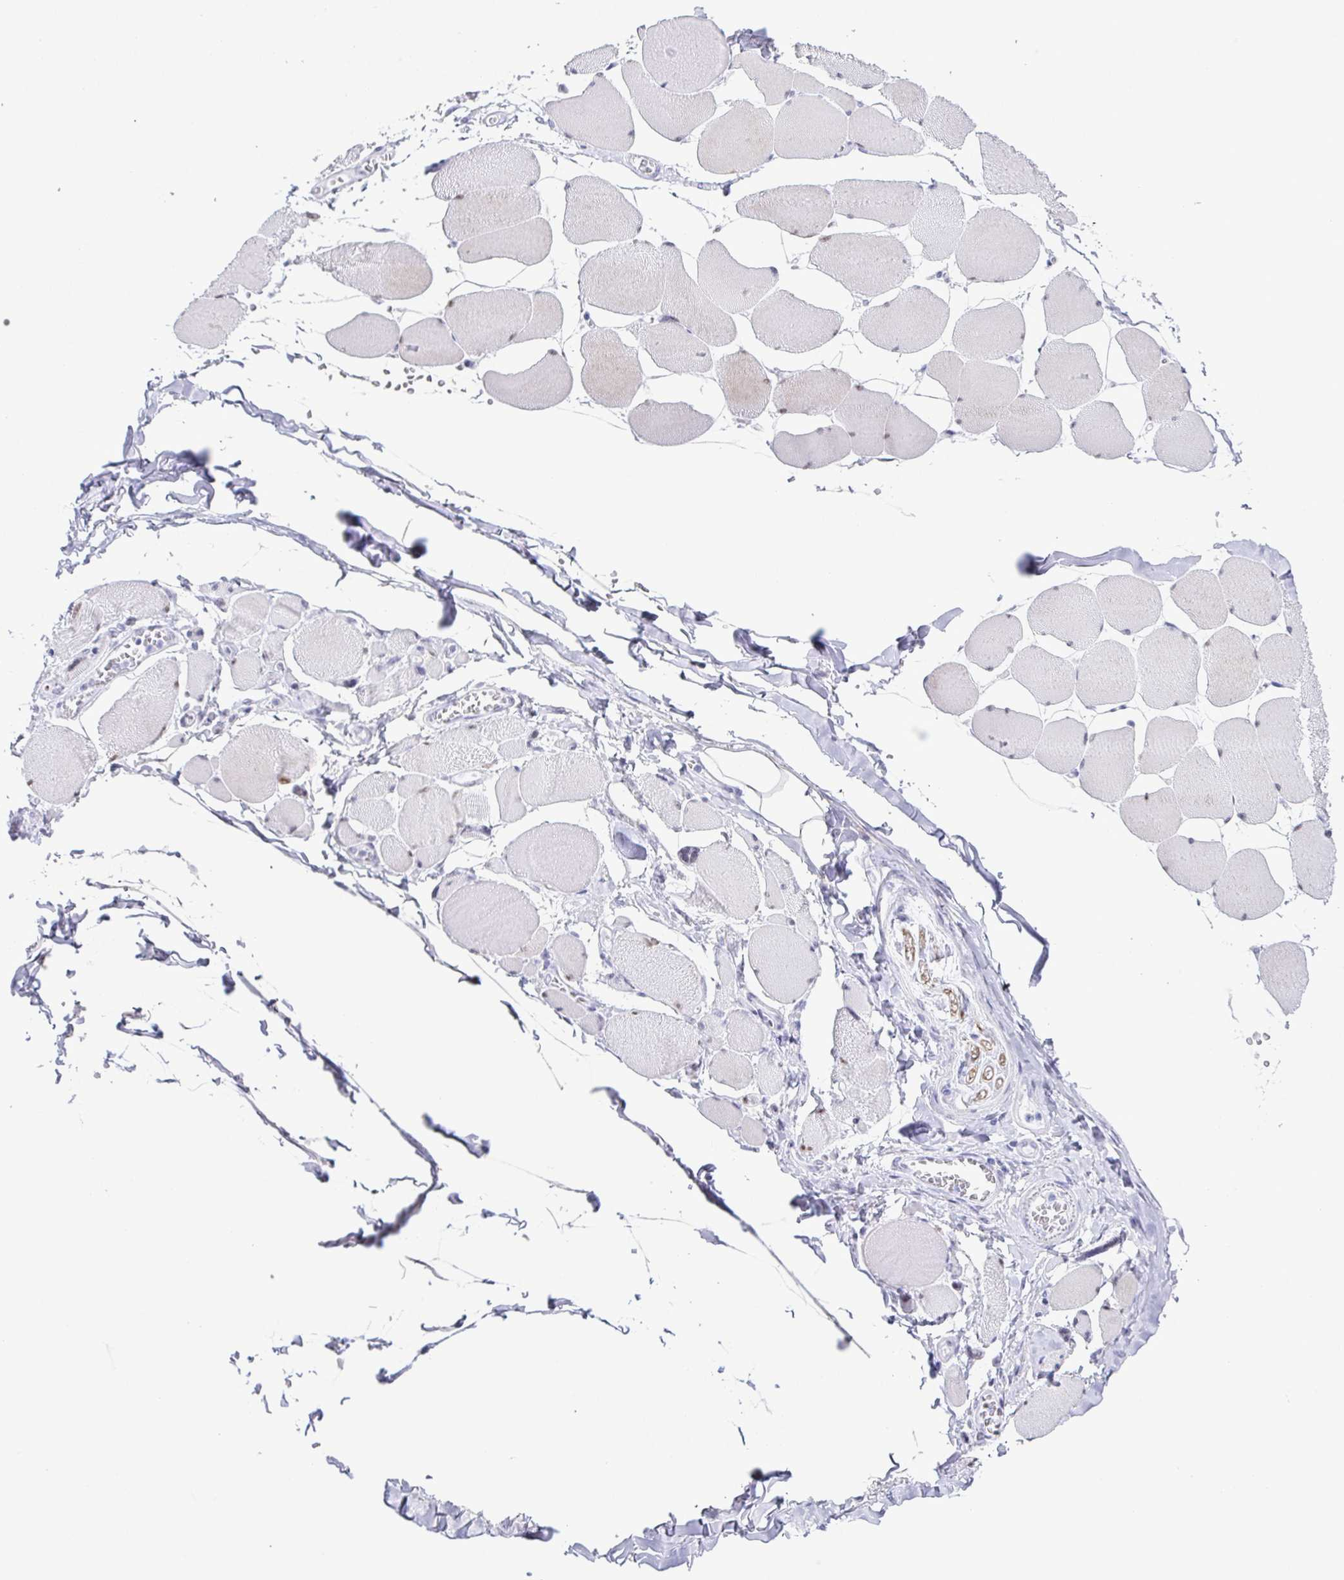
{"staining": {"intensity": "moderate", "quantity": "<25%", "location": "nuclear"}, "tissue": "skeletal muscle", "cell_type": "Myocytes", "image_type": "normal", "snomed": [{"axis": "morphology", "description": "Normal tissue, NOS"}, {"axis": "topography", "description": "Skeletal muscle"}], "caption": "An immunohistochemistry histopathology image of normal tissue is shown. Protein staining in brown shows moderate nuclear positivity in skeletal muscle within myocytes. (DAB (3,3'-diaminobenzidine) = brown stain, brightfield microscopy at high magnification).", "gene": "SUGP2", "patient": {"sex": "female", "age": 75}}